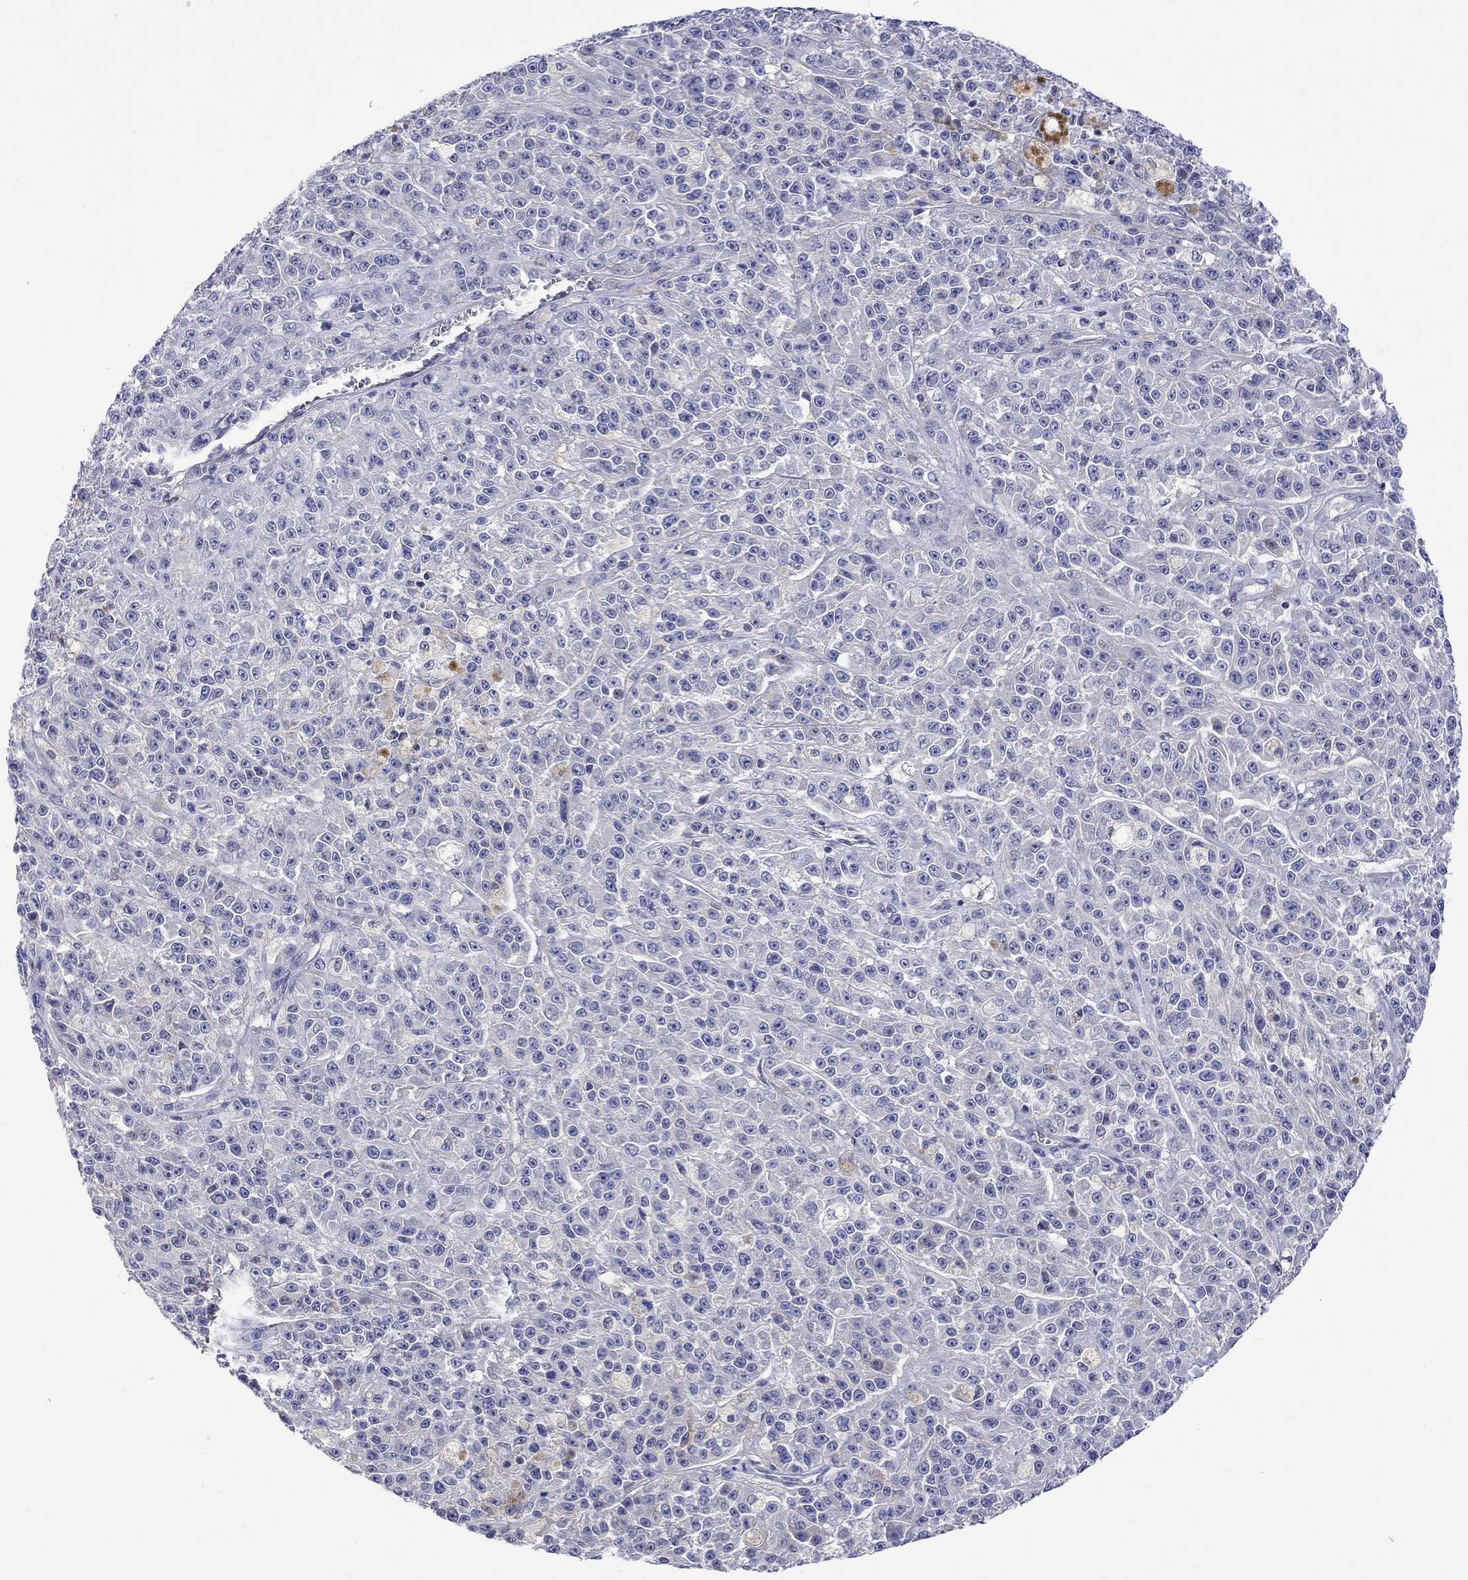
{"staining": {"intensity": "negative", "quantity": "none", "location": "none"}, "tissue": "melanoma", "cell_type": "Tumor cells", "image_type": "cancer", "snomed": [{"axis": "morphology", "description": "Malignant melanoma, NOS"}, {"axis": "topography", "description": "Skin"}], "caption": "Immunohistochemistry (IHC) of melanoma exhibits no expression in tumor cells.", "gene": "LRFN4", "patient": {"sex": "female", "age": 58}}